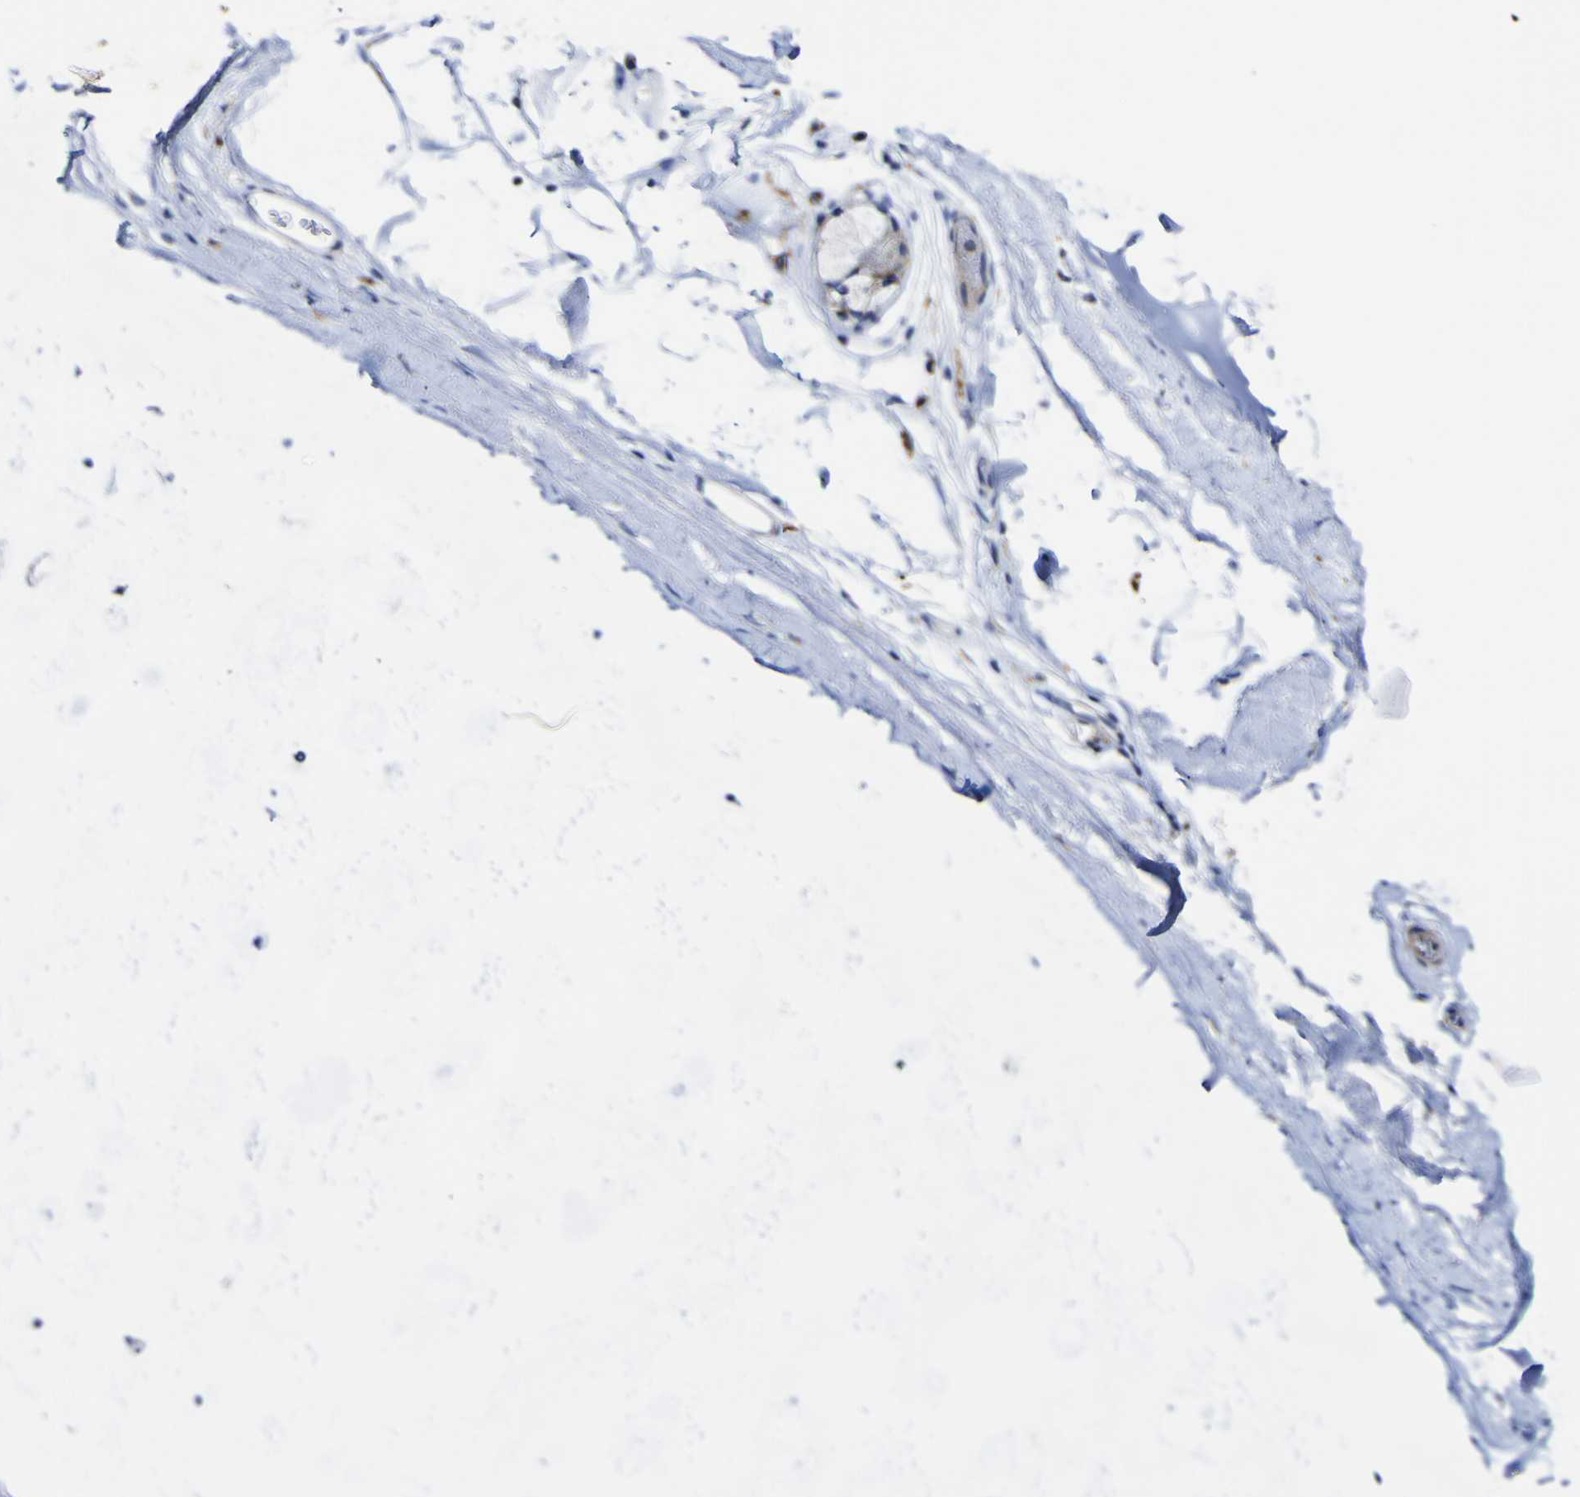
{"staining": {"intensity": "negative", "quantity": "none", "location": "none"}, "tissue": "adipose tissue", "cell_type": "Adipocytes", "image_type": "normal", "snomed": [{"axis": "morphology", "description": "Normal tissue, NOS"}, {"axis": "topography", "description": "Bronchus"}], "caption": "DAB immunohistochemical staining of benign adipose tissue shows no significant positivity in adipocytes. (Stains: DAB (3,3'-diaminobenzidine) immunohistochemistry with hematoxylin counter stain, Microscopy: brightfield microscopy at high magnification).", "gene": "CCDC90B", "patient": {"sex": "female", "age": 73}}